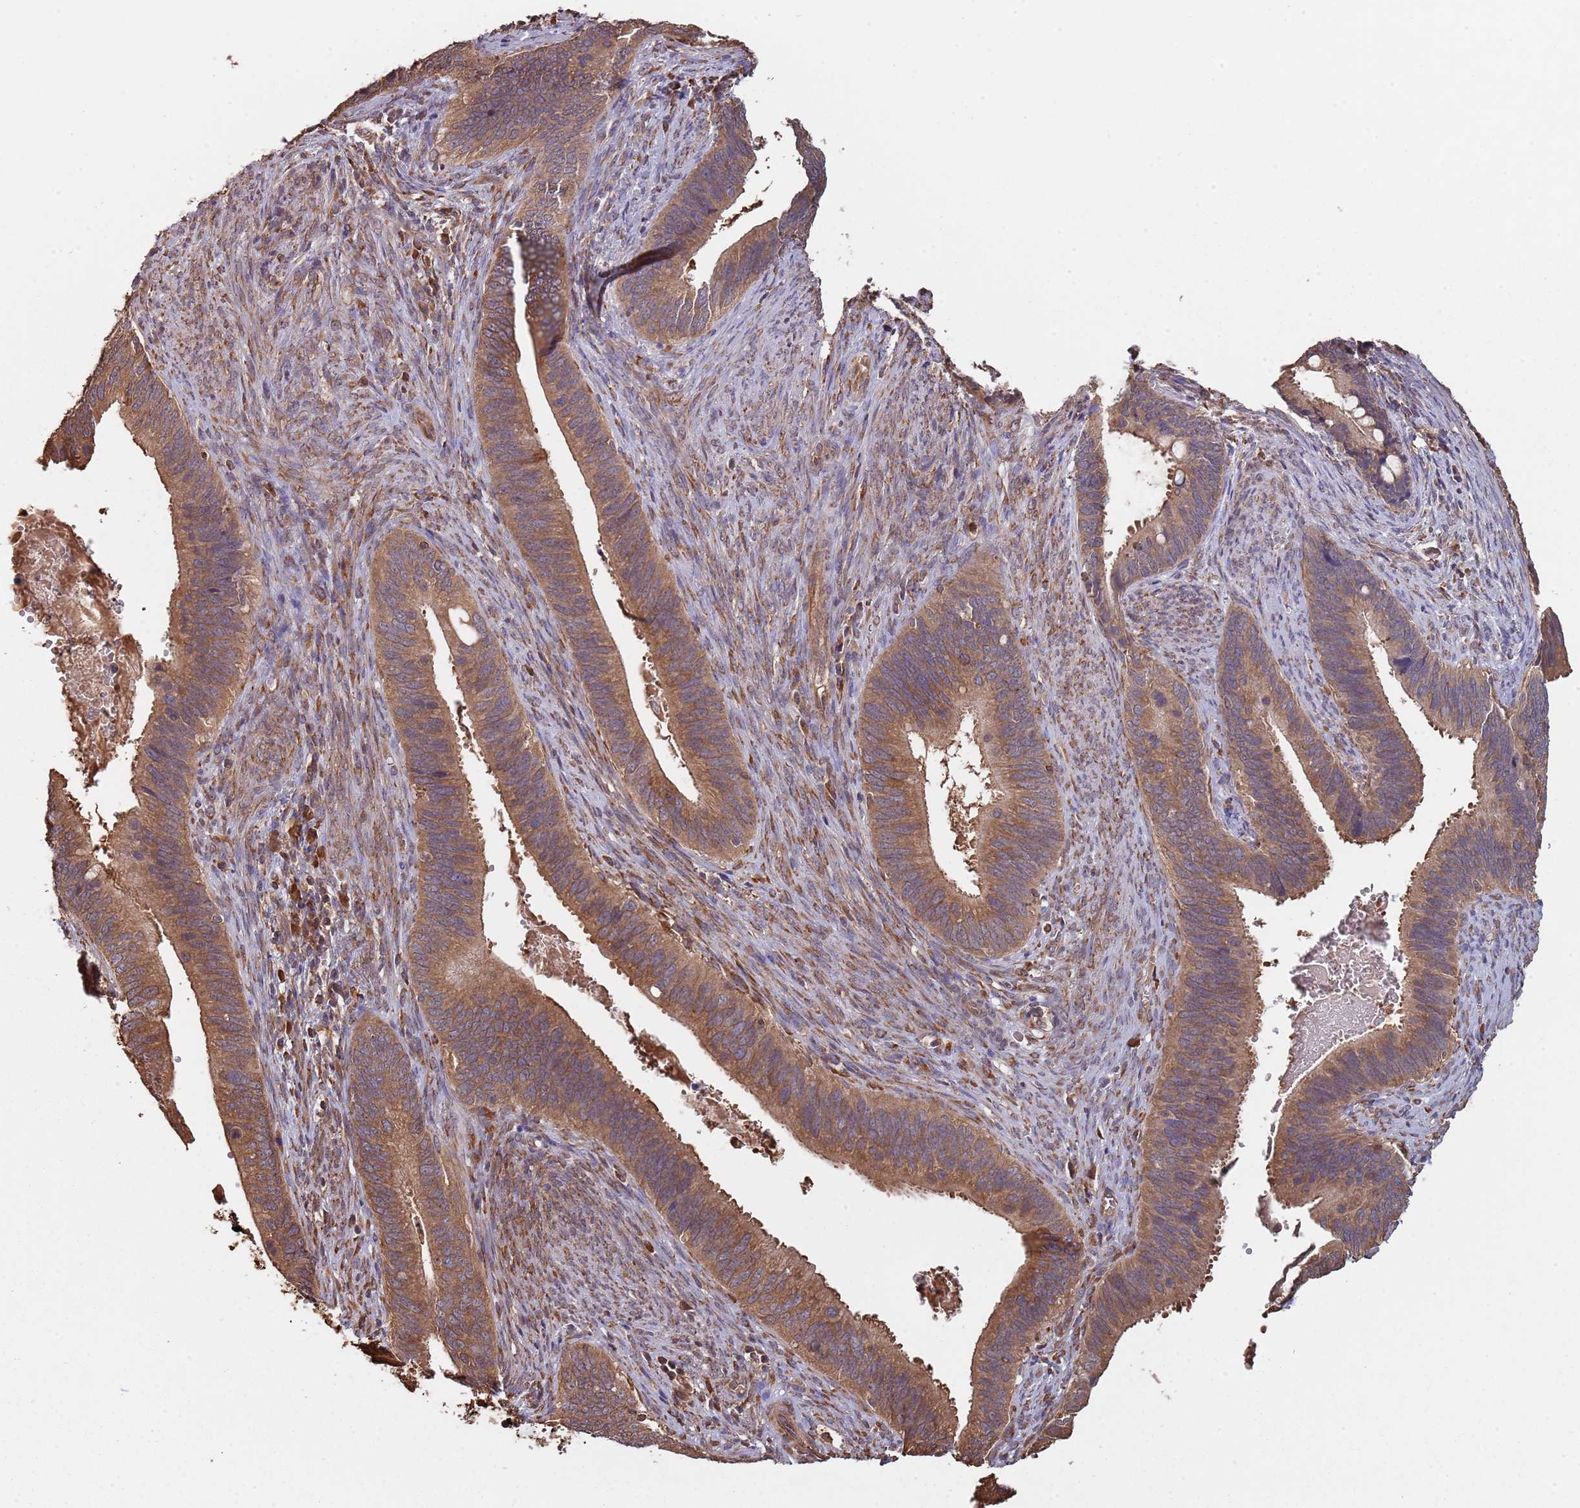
{"staining": {"intensity": "moderate", "quantity": ">75%", "location": "cytoplasmic/membranous"}, "tissue": "cervical cancer", "cell_type": "Tumor cells", "image_type": "cancer", "snomed": [{"axis": "morphology", "description": "Adenocarcinoma, NOS"}, {"axis": "topography", "description": "Cervix"}], "caption": "An immunohistochemistry (IHC) photomicrograph of neoplastic tissue is shown. Protein staining in brown labels moderate cytoplasmic/membranous positivity in cervical adenocarcinoma within tumor cells.", "gene": "COG4", "patient": {"sex": "female", "age": 42}}